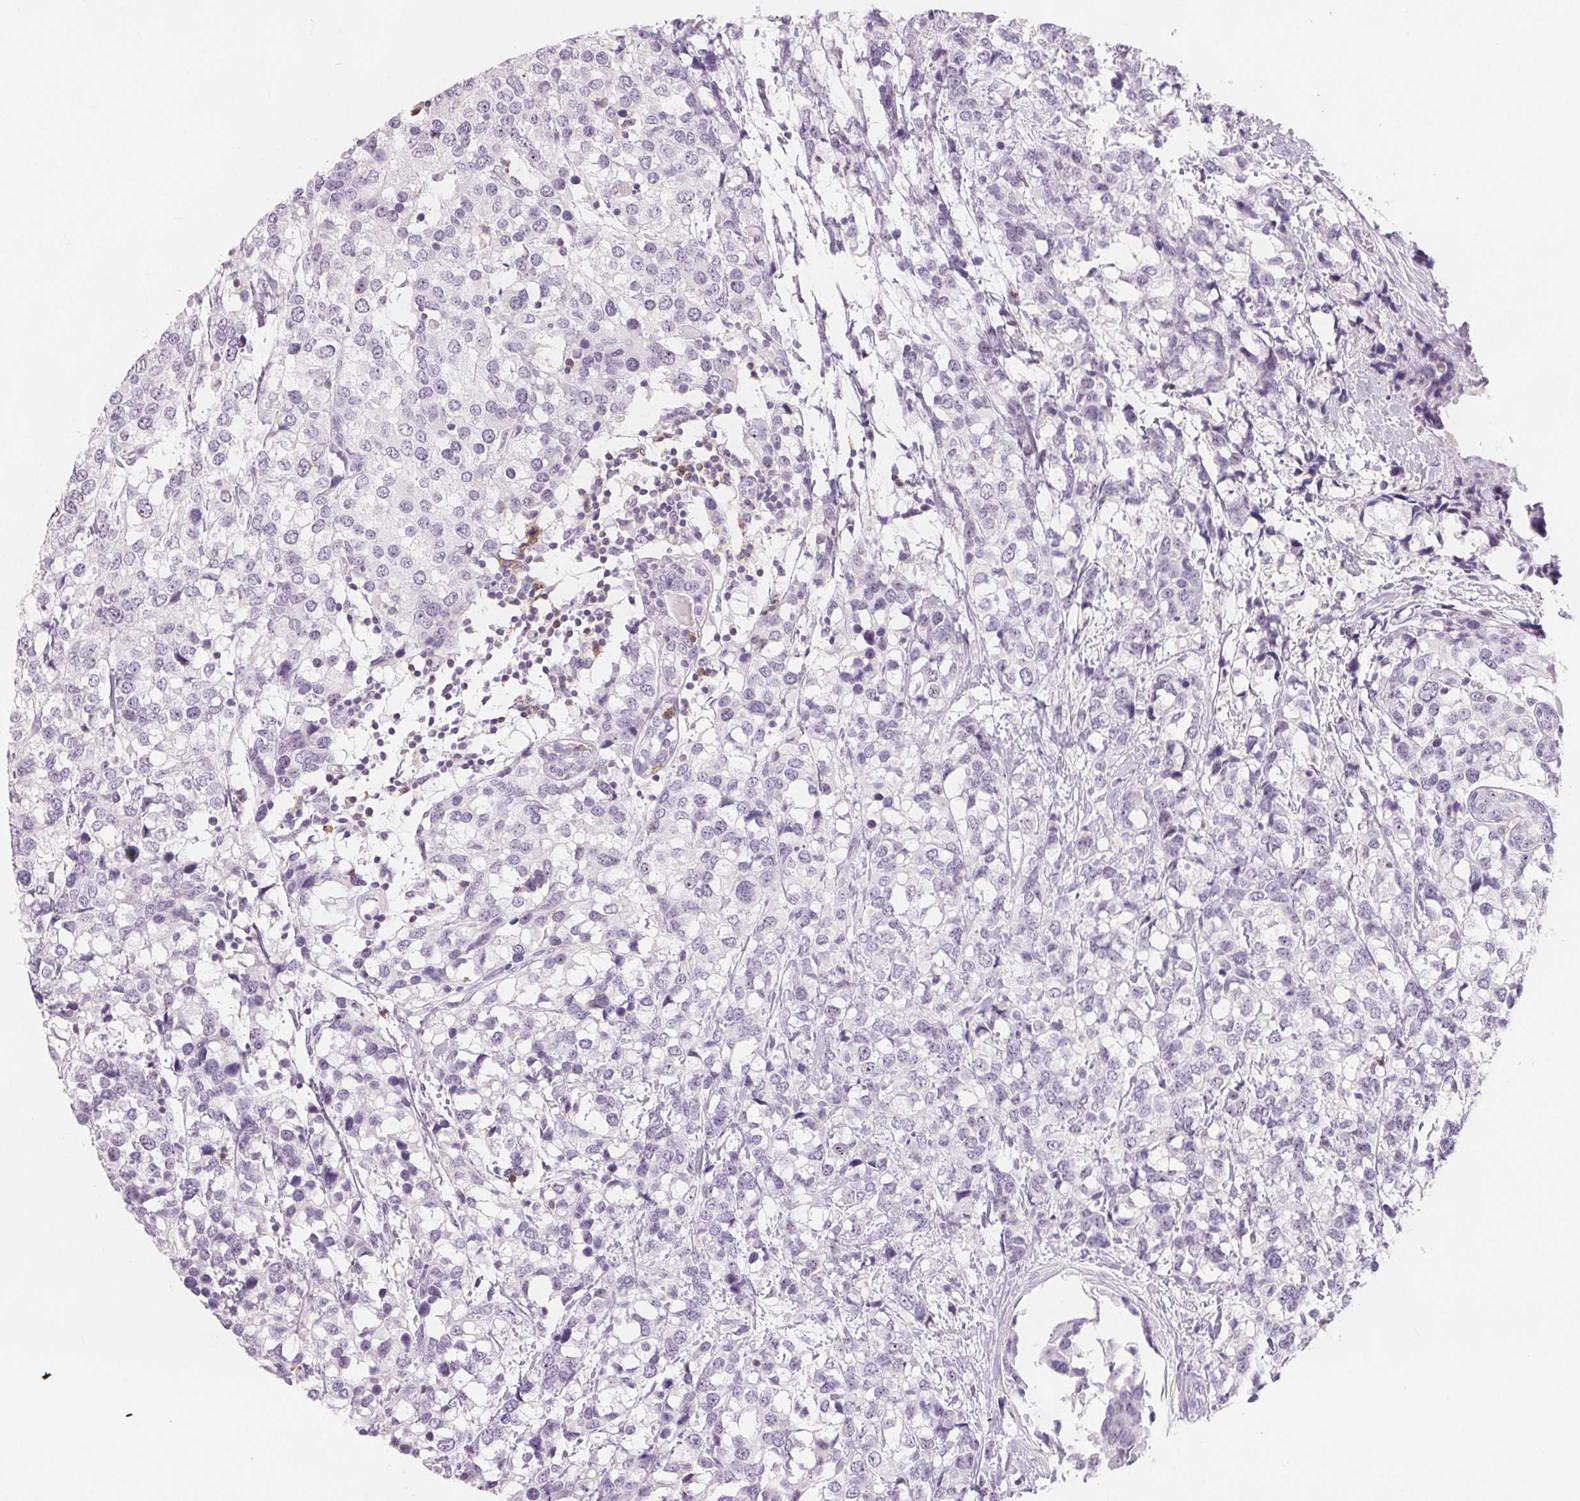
{"staining": {"intensity": "negative", "quantity": "none", "location": "none"}, "tissue": "breast cancer", "cell_type": "Tumor cells", "image_type": "cancer", "snomed": [{"axis": "morphology", "description": "Lobular carcinoma"}, {"axis": "topography", "description": "Breast"}], "caption": "Tumor cells show no significant positivity in lobular carcinoma (breast).", "gene": "CD69", "patient": {"sex": "female", "age": 59}}